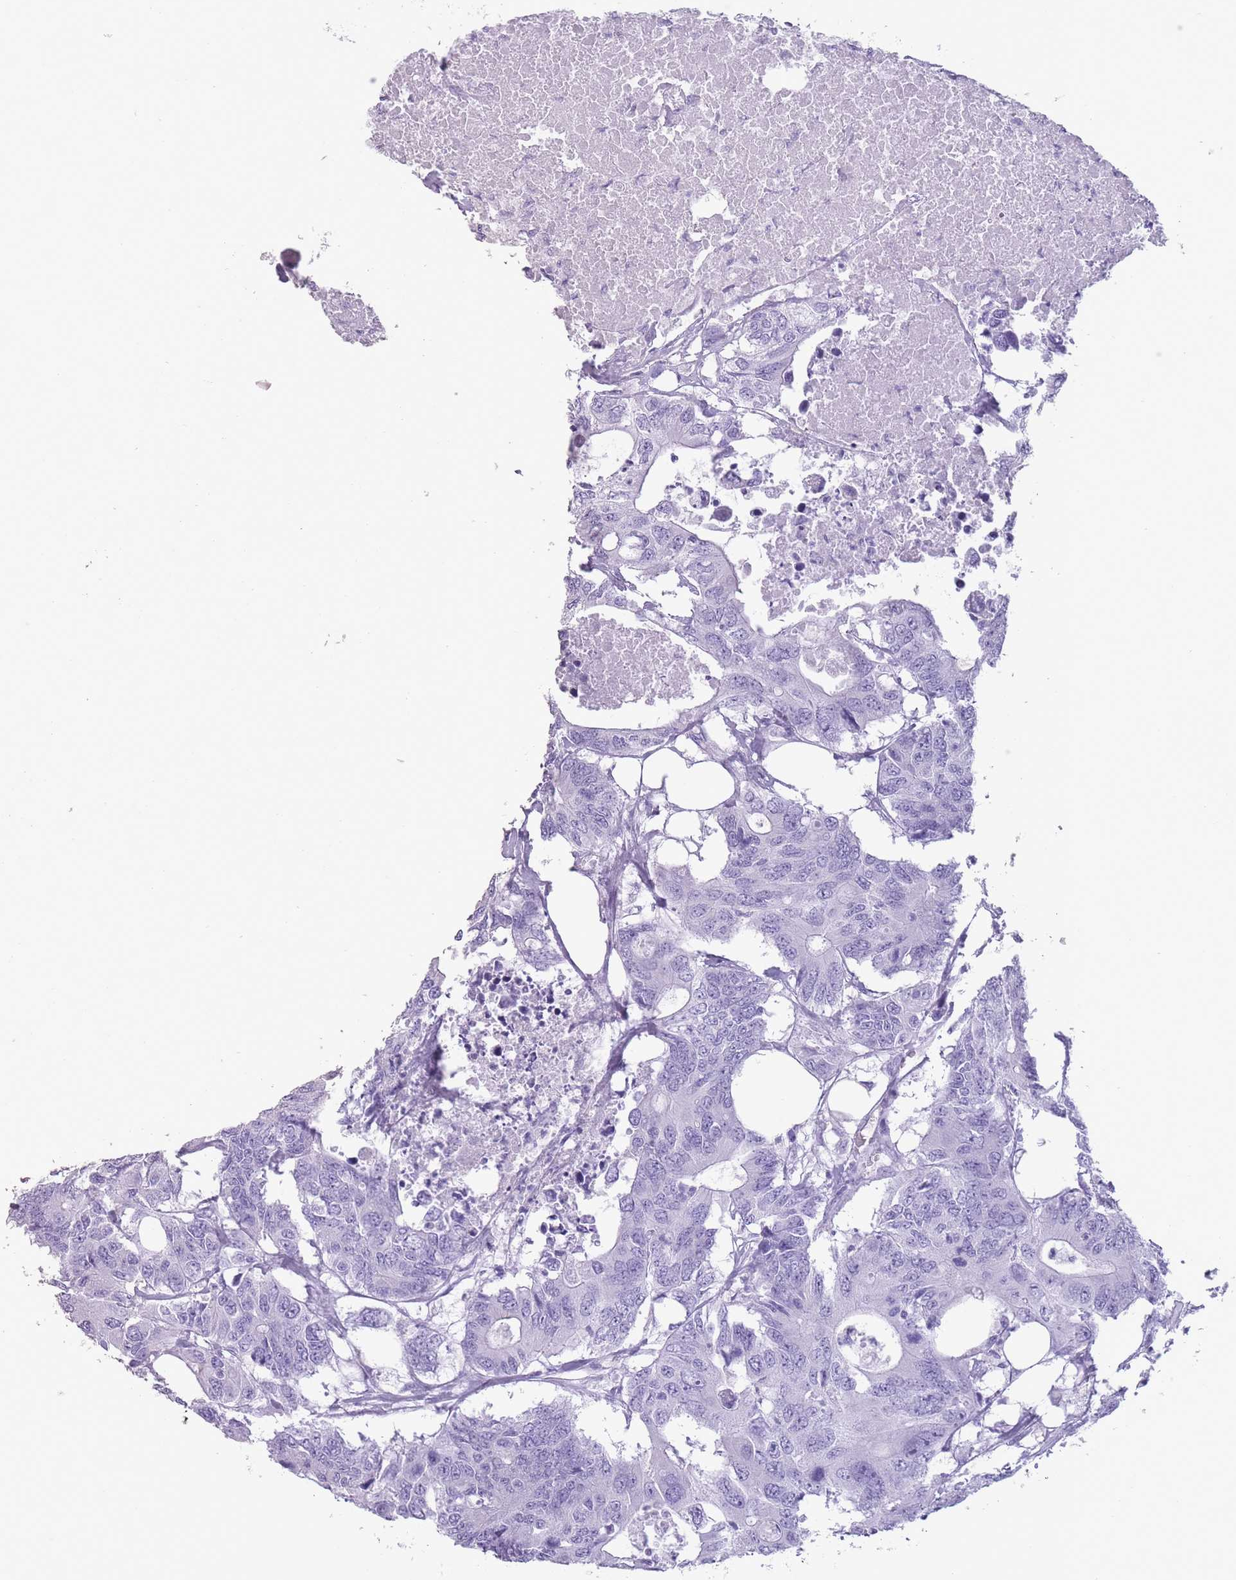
{"staining": {"intensity": "negative", "quantity": "none", "location": "none"}, "tissue": "colorectal cancer", "cell_type": "Tumor cells", "image_type": "cancer", "snomed": [{"axis": "morphology", "description": "Adenocarcinoma, NOS"}, {"axis": "topography", "description": "Colon"}], "caption": "Tumor cells show no significant expression in colorectal cancer (adenocarcinoma).", "gene": "OR4F21", "patient": {"sex": "male", "age": 71}}